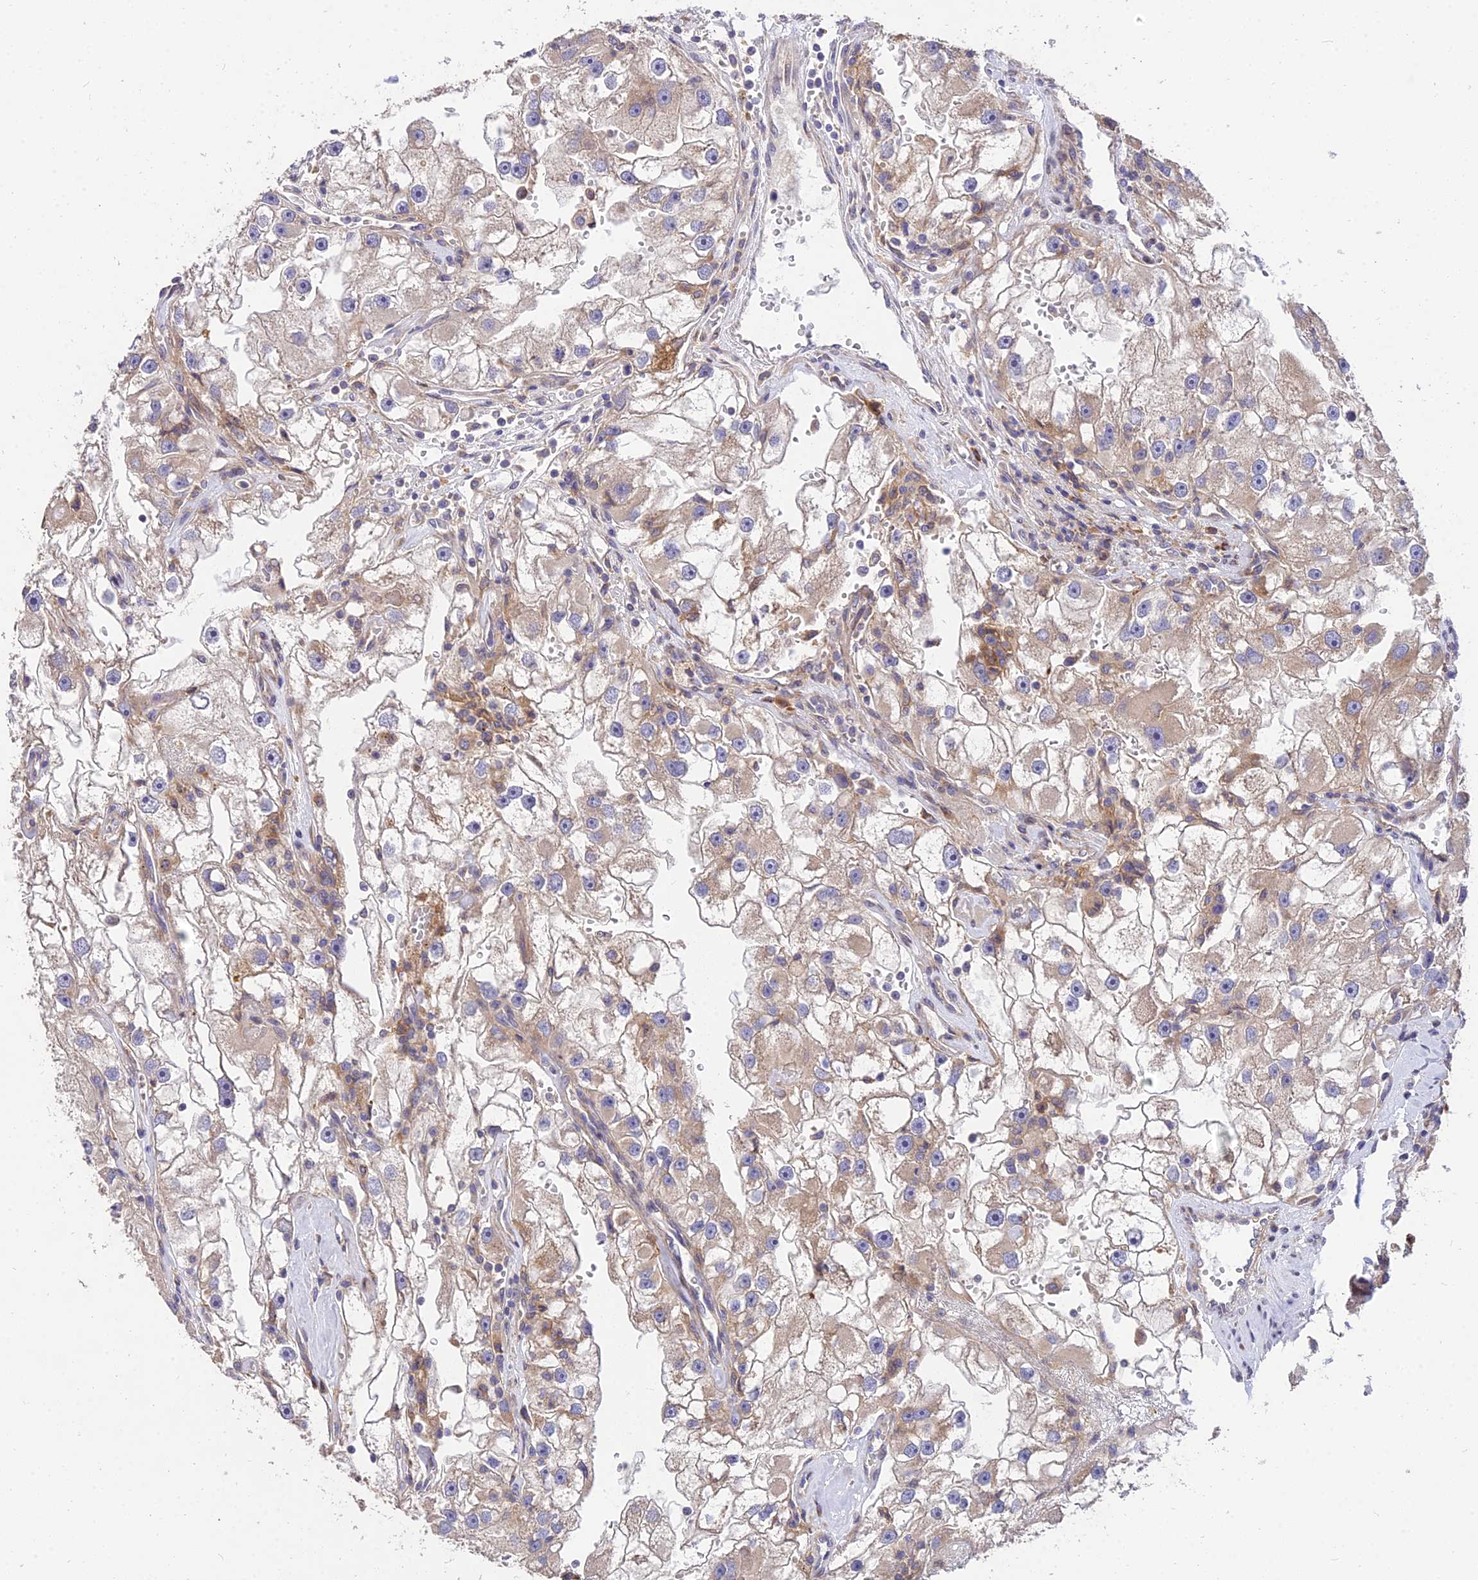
{"staining": {"intensity": "weak", "quantity": "25%-75%", "location": "cytoplasmic/membranous"}, "tissue": "renal cancer", "cell_type": "Tumor cells", "image_type": "cancer", "snomed": [{"axis": "morphology", "description": "Adenocarcinoma, NOS"}, {"axis": "topography", "description": "Kidney"}], "caption": "Immunohistochemistry histopathology image of neoplastic tissue: renal cancer (adenocarcinoma) stained using immunohistochemistry demonstrates low levels of weak protein expression localized specifically in the cytoplasmic/membranous of tumor cells, appearing as a cytoplasmic/membranous brown color.", "gene": "ROCK1", "patient": {"sex": "male", "age": 63}}